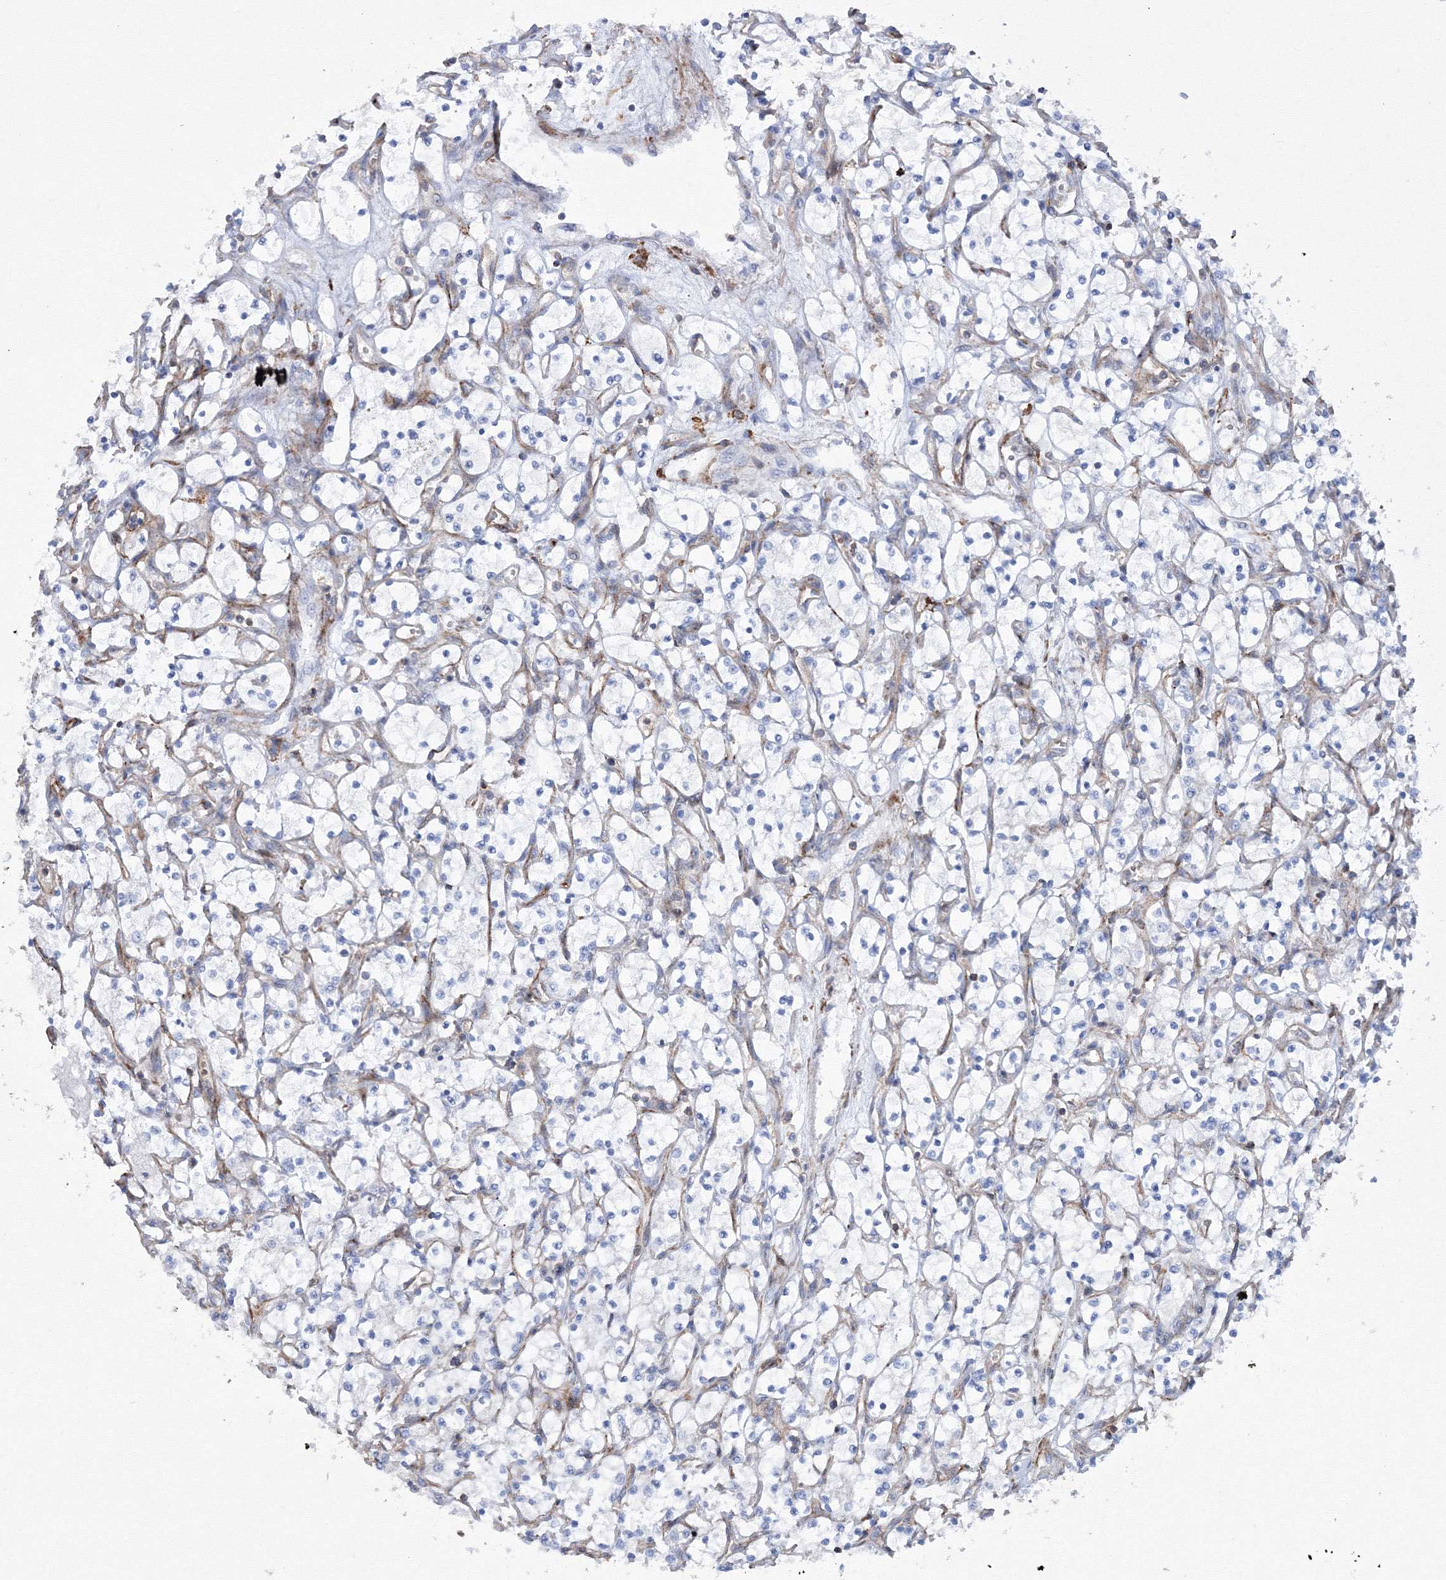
{"staining": {"intensity": "negative", "quantity": "none", "location": "none"}, "tissue": "renal cancer", "cell_type": "Tumor cells", "image_type": "cancer", "snomed": [{"axis": "morphology", "description": "Adenocarcinoma, NOS"}, {"axis": "topography", "description": "Kidney"}], "caption": "The IHC image has no significant expression in tumor cells of adenocarcinoma (renal) tissue. (DAB IHC, high magnification).", "gene": "GPR82", "patient": {"sex": "female", "age": 69}}